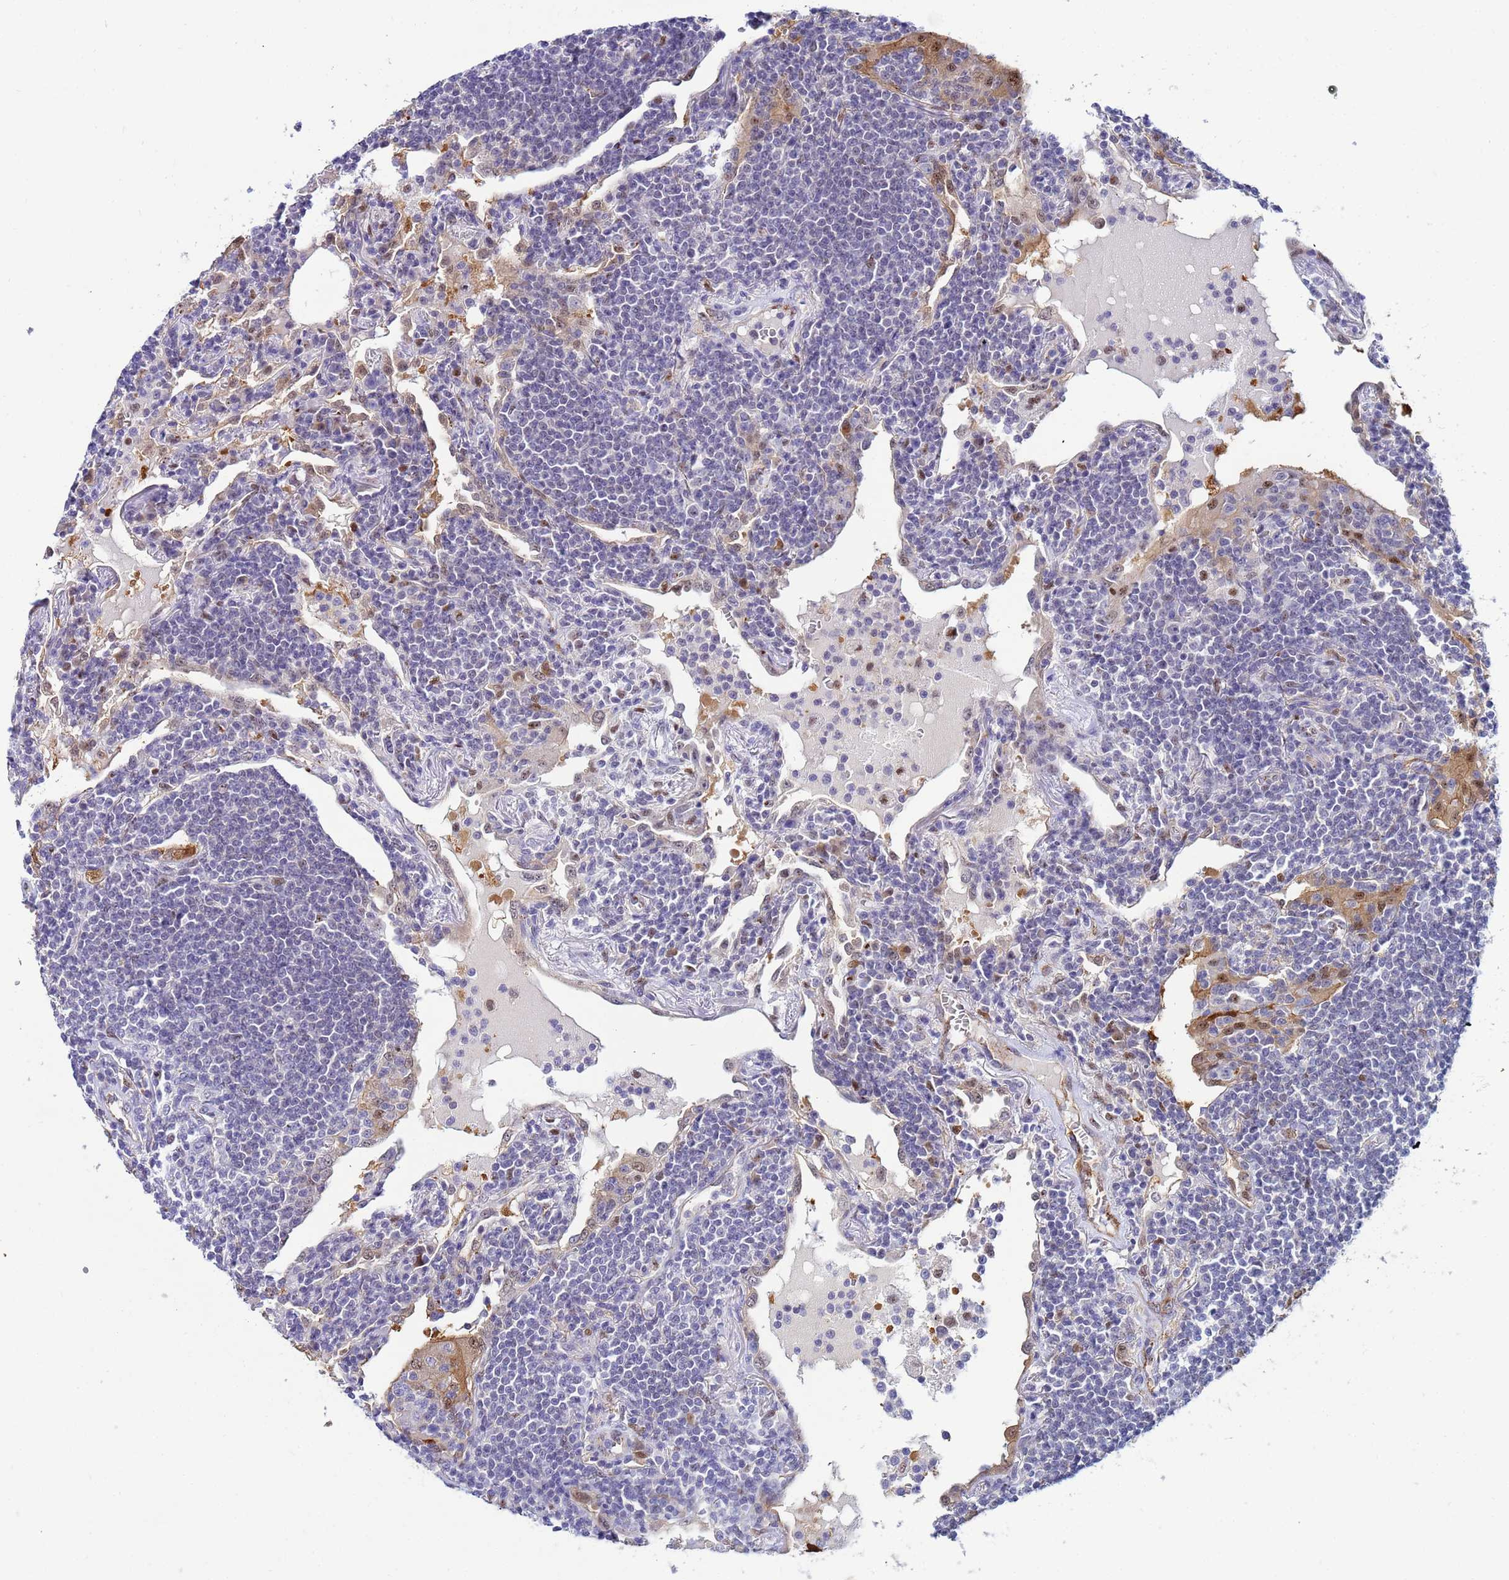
{"staining": {"intensity": "negative", "quantity": "none", "location": "none"}, "tissue": "lymphoma", "cell_type": "Tumor cells", "image_type": "cancer", "snomed": [{"axis": "morphology", "description": "Malignant lymphoma, non-Hodgkin's type, Low grade"}, {"axis": "topography", "description": "Lung"}], "caption": "This is an immunohistochemistry (IHC) image of low-grade malignant lymphoma, non-Hodgkin's type. There is no expression in tumor cells.", "gene": "SLC25A37", "patient": {"sex": "female", "age": 71}}